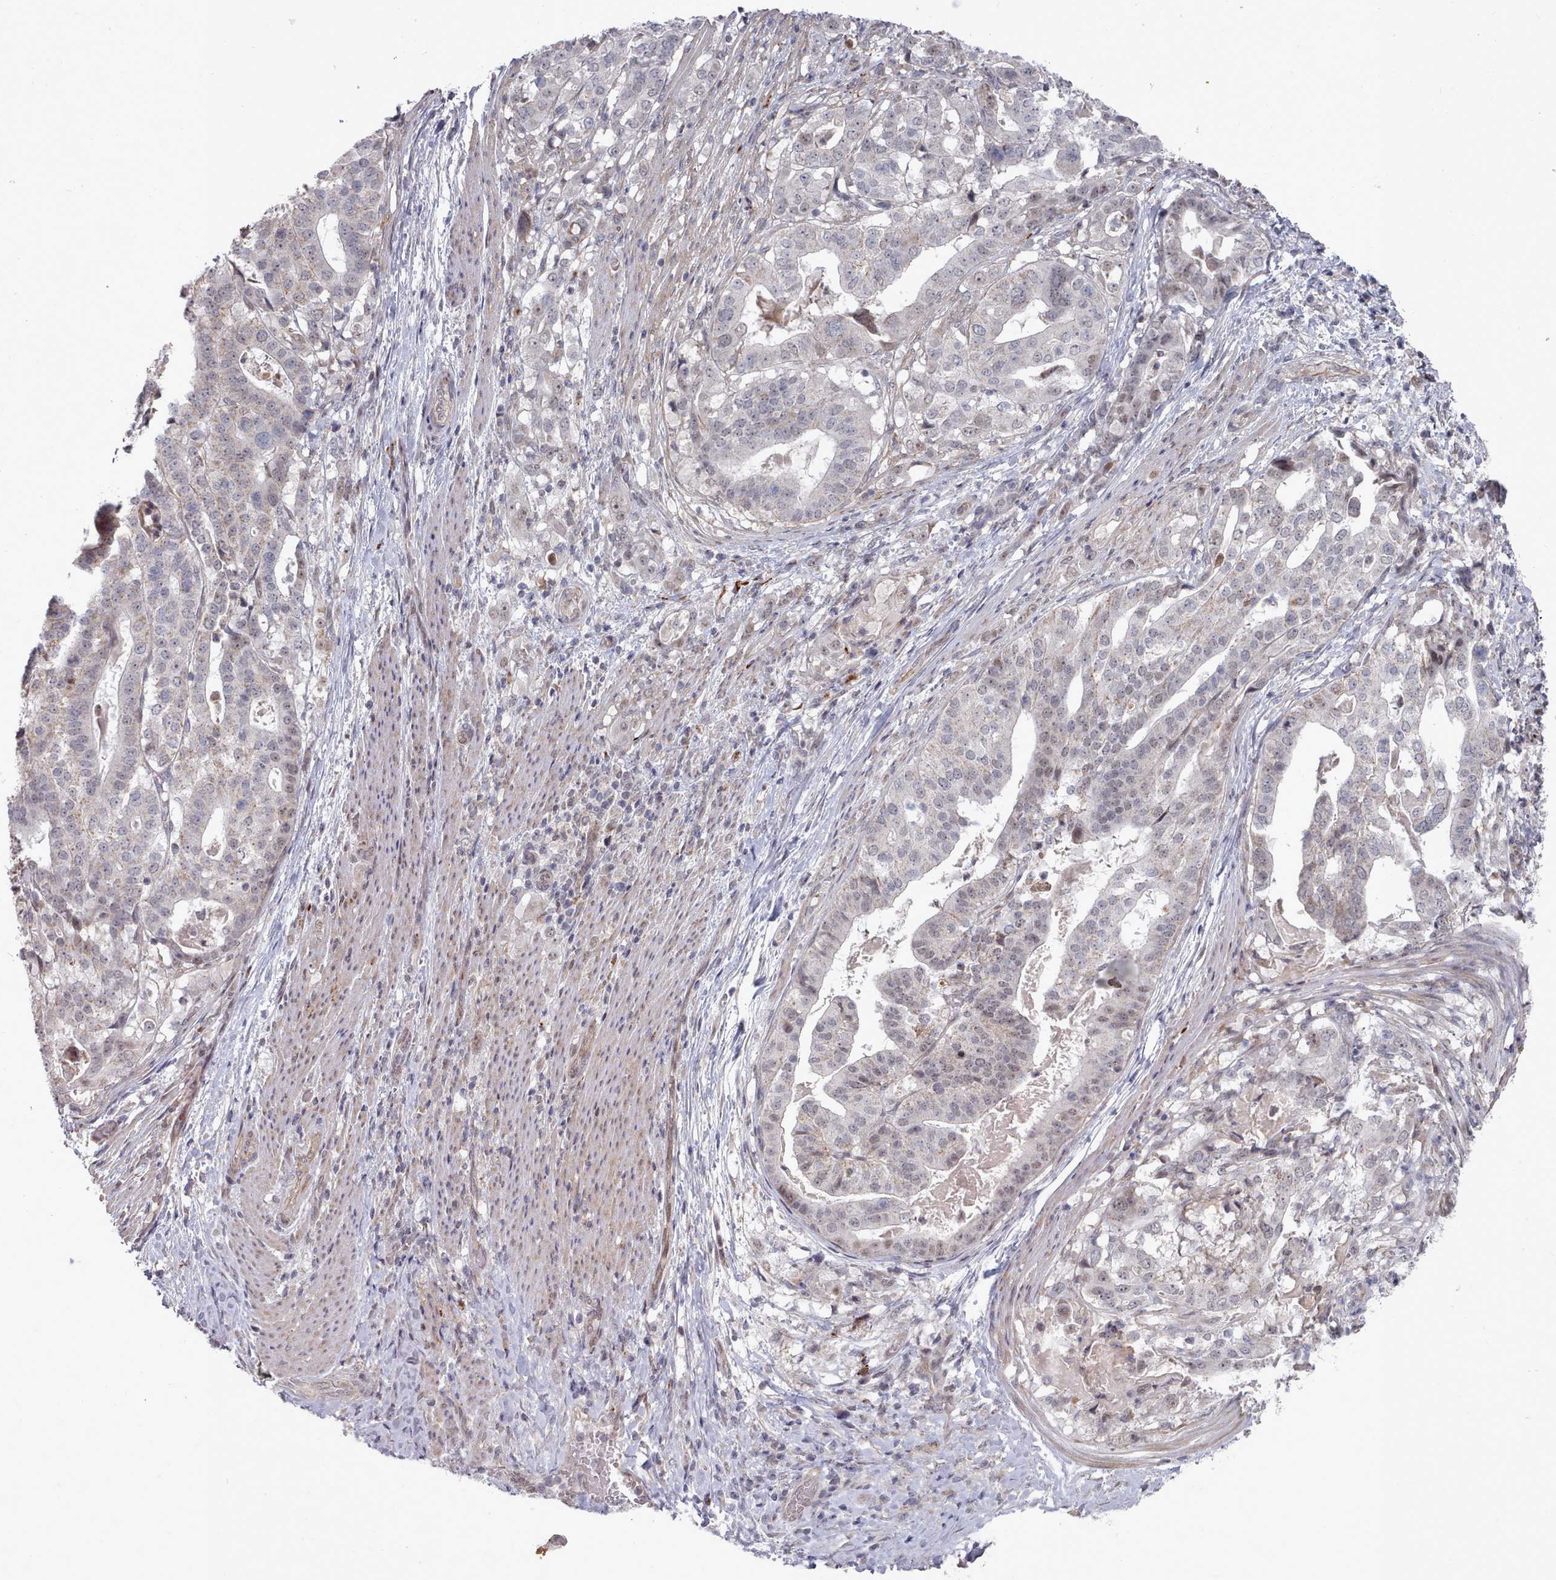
{"staining": {"intensity": "negative", "quantity": "none", "location": "none"}, "tissue": "stomach cancer", "cell_type": "Tumor cells", "image_type": "cancer", "snomed": [{"axis": "morphology", "description": "Adenocarcinoma, NOS"}, {"axis": "topography", "description": "Stomach"}], "caption": "A photomicrograph of adenocarcinoma (stomach) stained for a protein displays no brown staining in tumor cells. The staining was performed using DAB (3,3'-diaminobenzidine) to visualize the protein expression in brown, while the nuclei were stained in blue with hematoxylin (Magnification: 20x).", "gene": "CPSF4", "patient": {"sex": "male", "age": 48}}